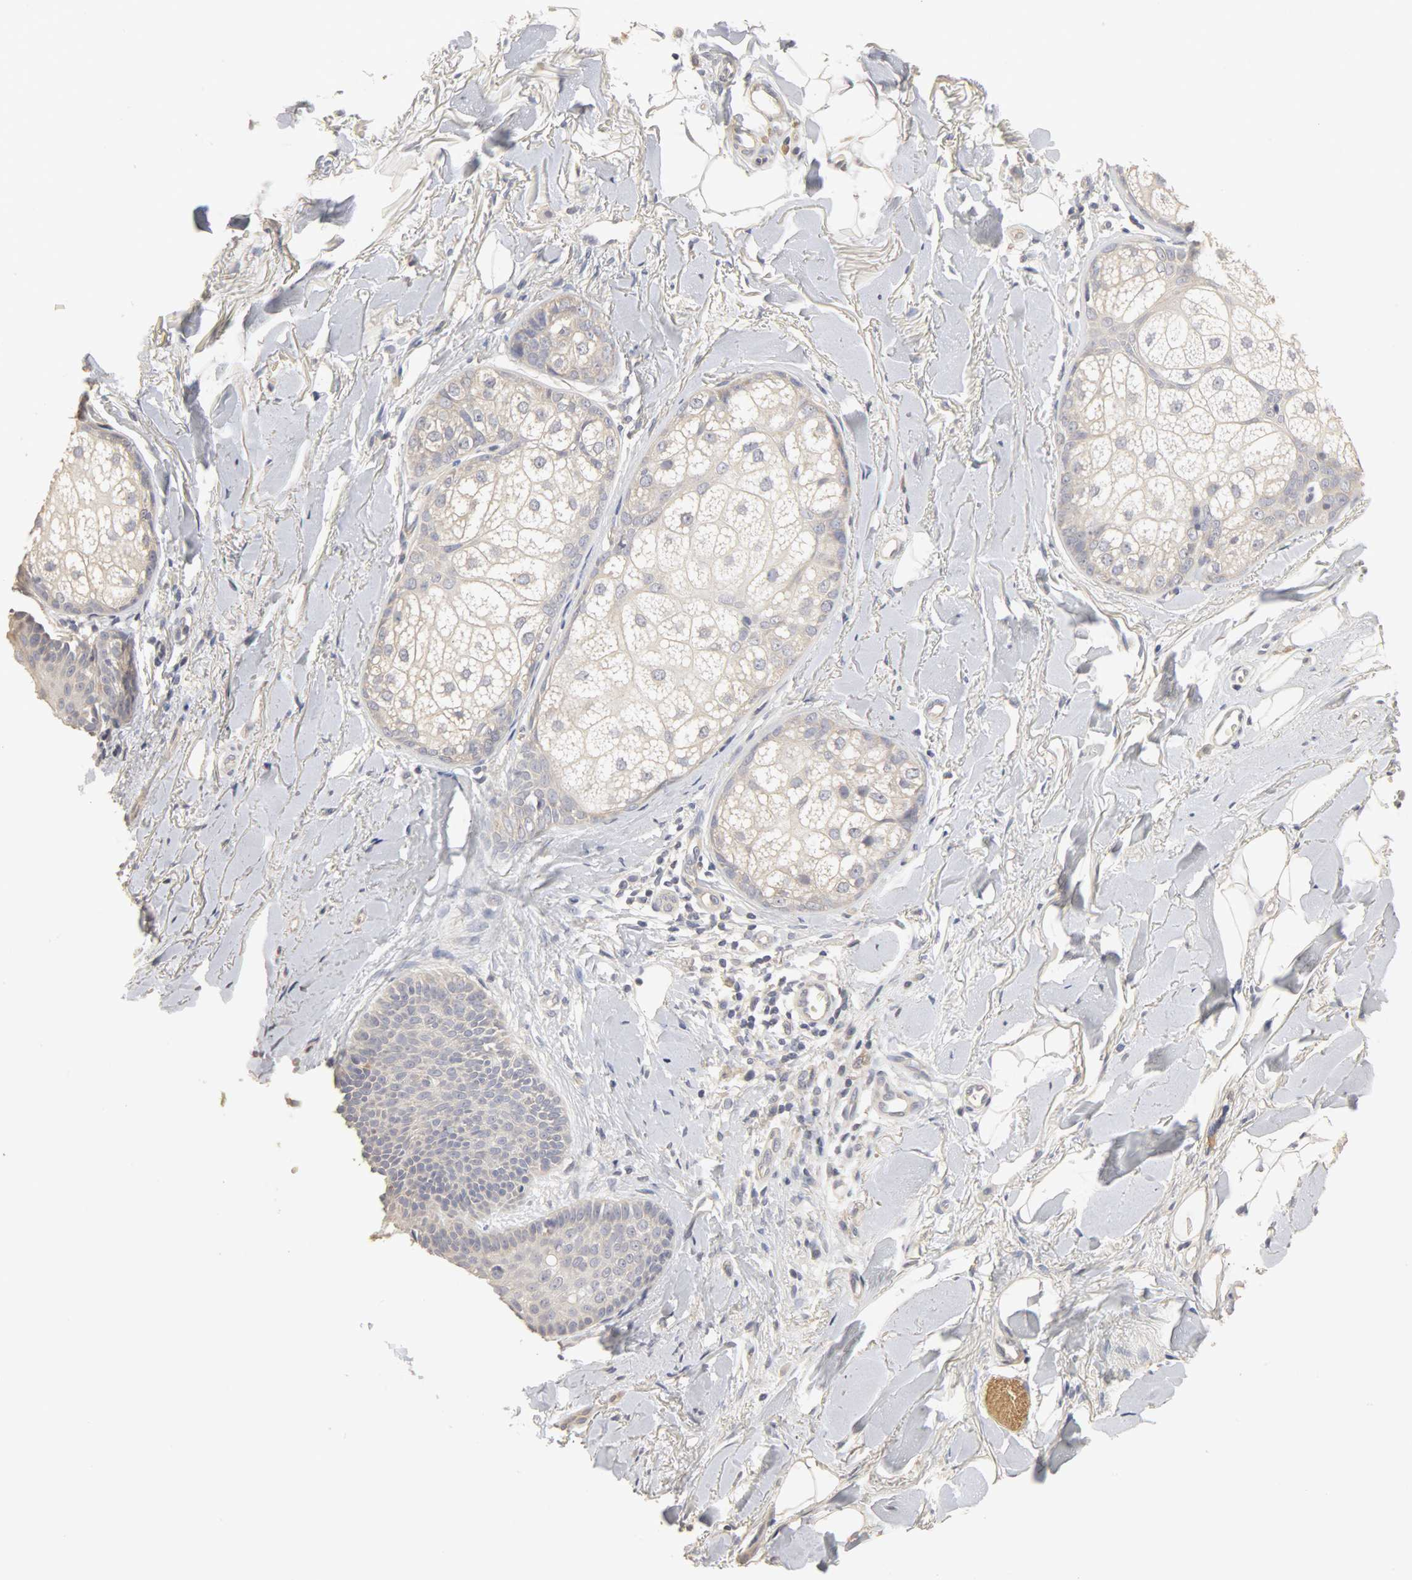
{"staining": {"intensity": "negative", "quantity": "none", "location": "none"}, "tissue": "skin cancer", "cell_type": "Tumor cells", "image_type": "cancer", "snomed": [{"axis": "morphology", "description": "Normal tissue, NOS"}, {"axis": "morphology", "description": "Basal cell carcinoma"}, {"axis": "topography", "description": "Skin"}], "caption": "High magnification brightfield microscopy of skin basal cell carcinoma stained with DAB (brown) and counterstained with hematoxylin (blue): tumor cells show no significant expression.", "gene": "SLC10A2", "patient": {"sex": "female", "age": 69}}